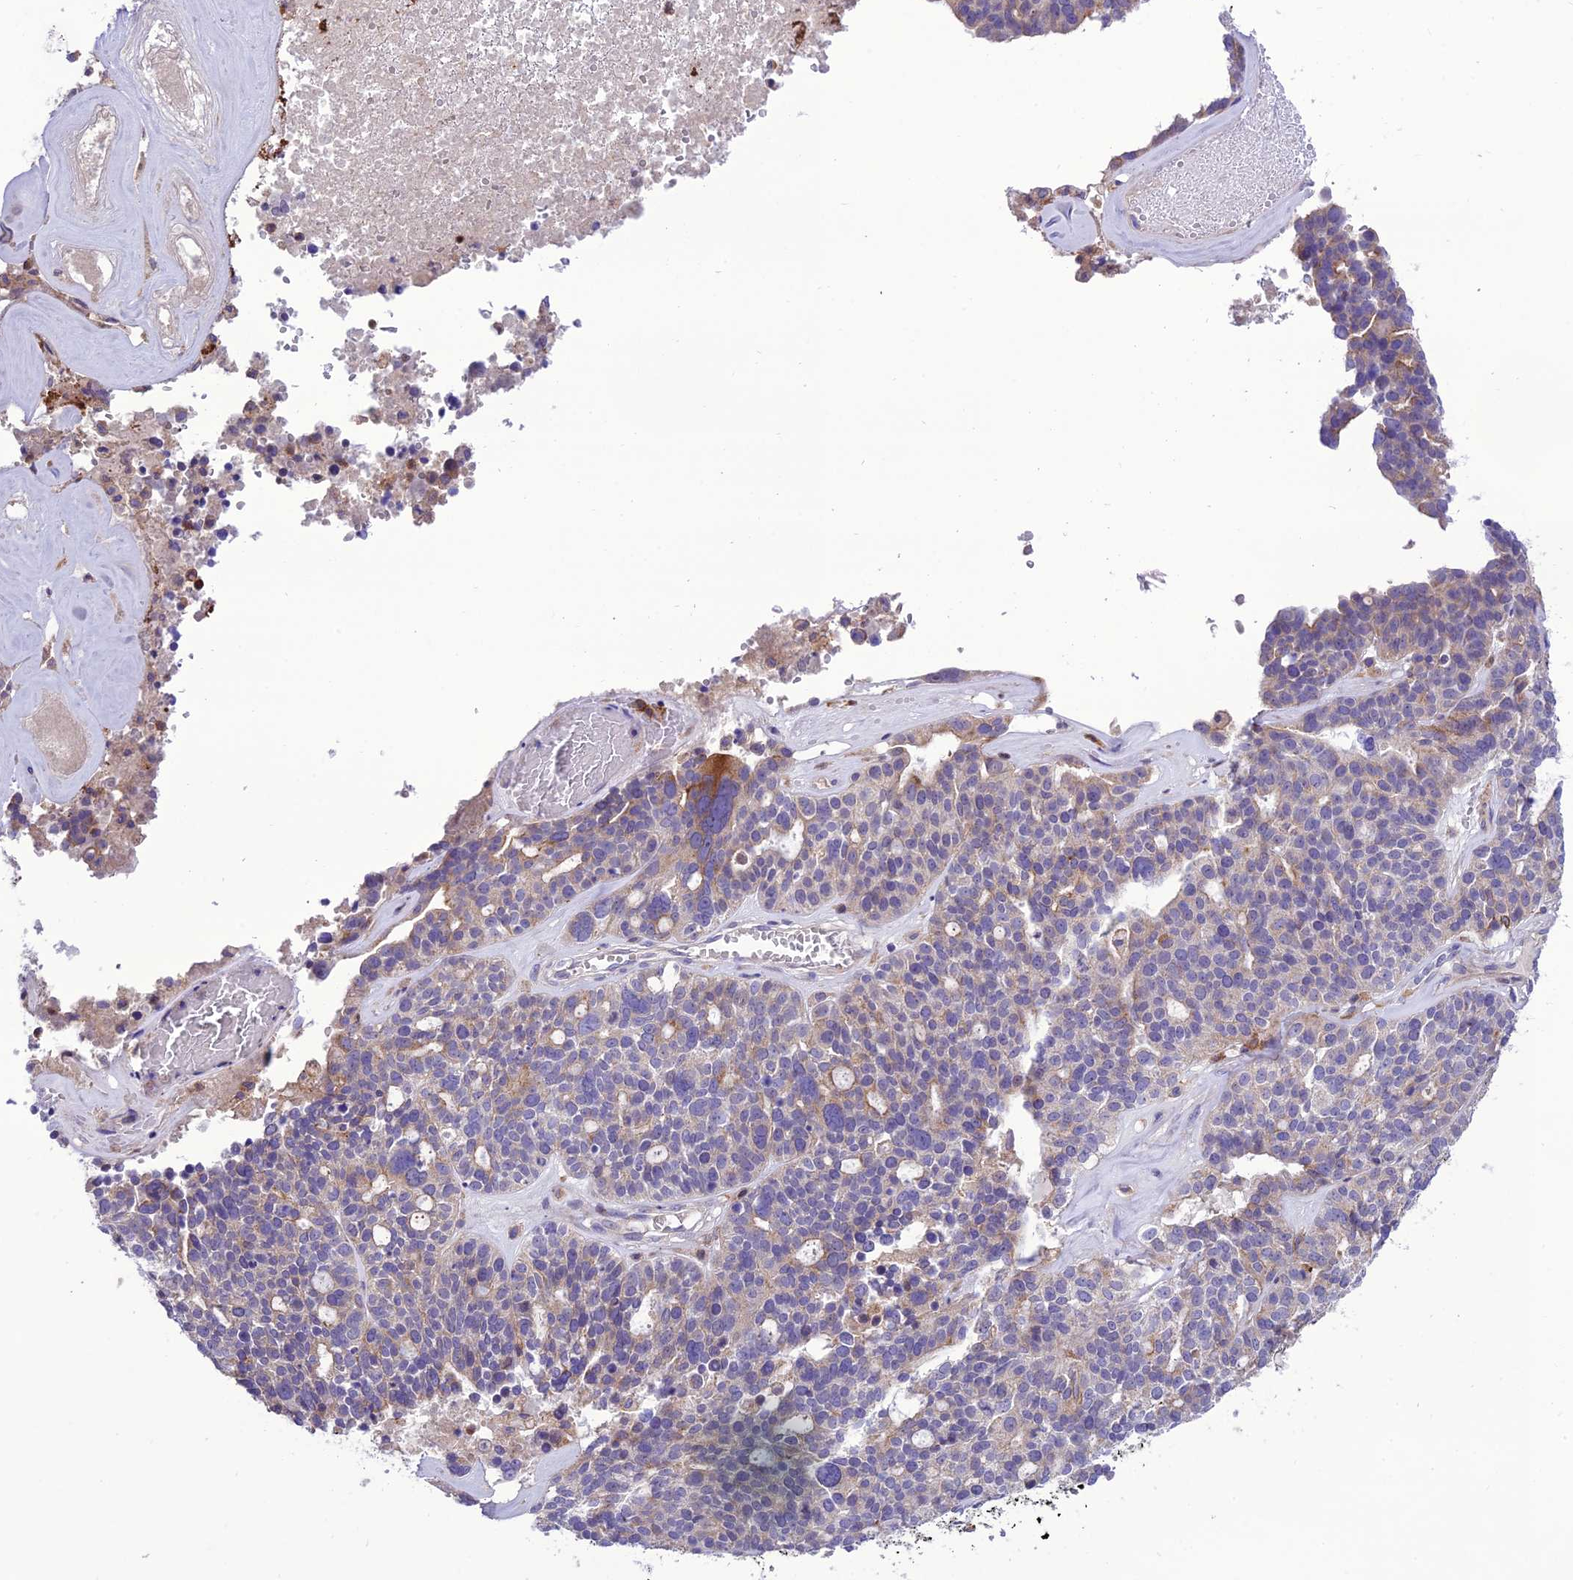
{"staining": {"intensity": "moderate", "quantity": "<25%", "location": "cytoplasmic/membranous"}, "tissue": "ovarian cancer", "cell_type": "Tumor cells", "image_type": "cancer", "snomed": [{"axis": "morphology", "description": "Cystadenocarcinoma, serous, NOS"}, {"axis": "topography", "description": "Ovary"}], "caption": "Human ovarian cancer (serous cystadenocarcinoma) stained with a protein marker displays moderate staining in tumor cells.", "gene": "JMY", "patient": {"sex": "female", "age": 59}}